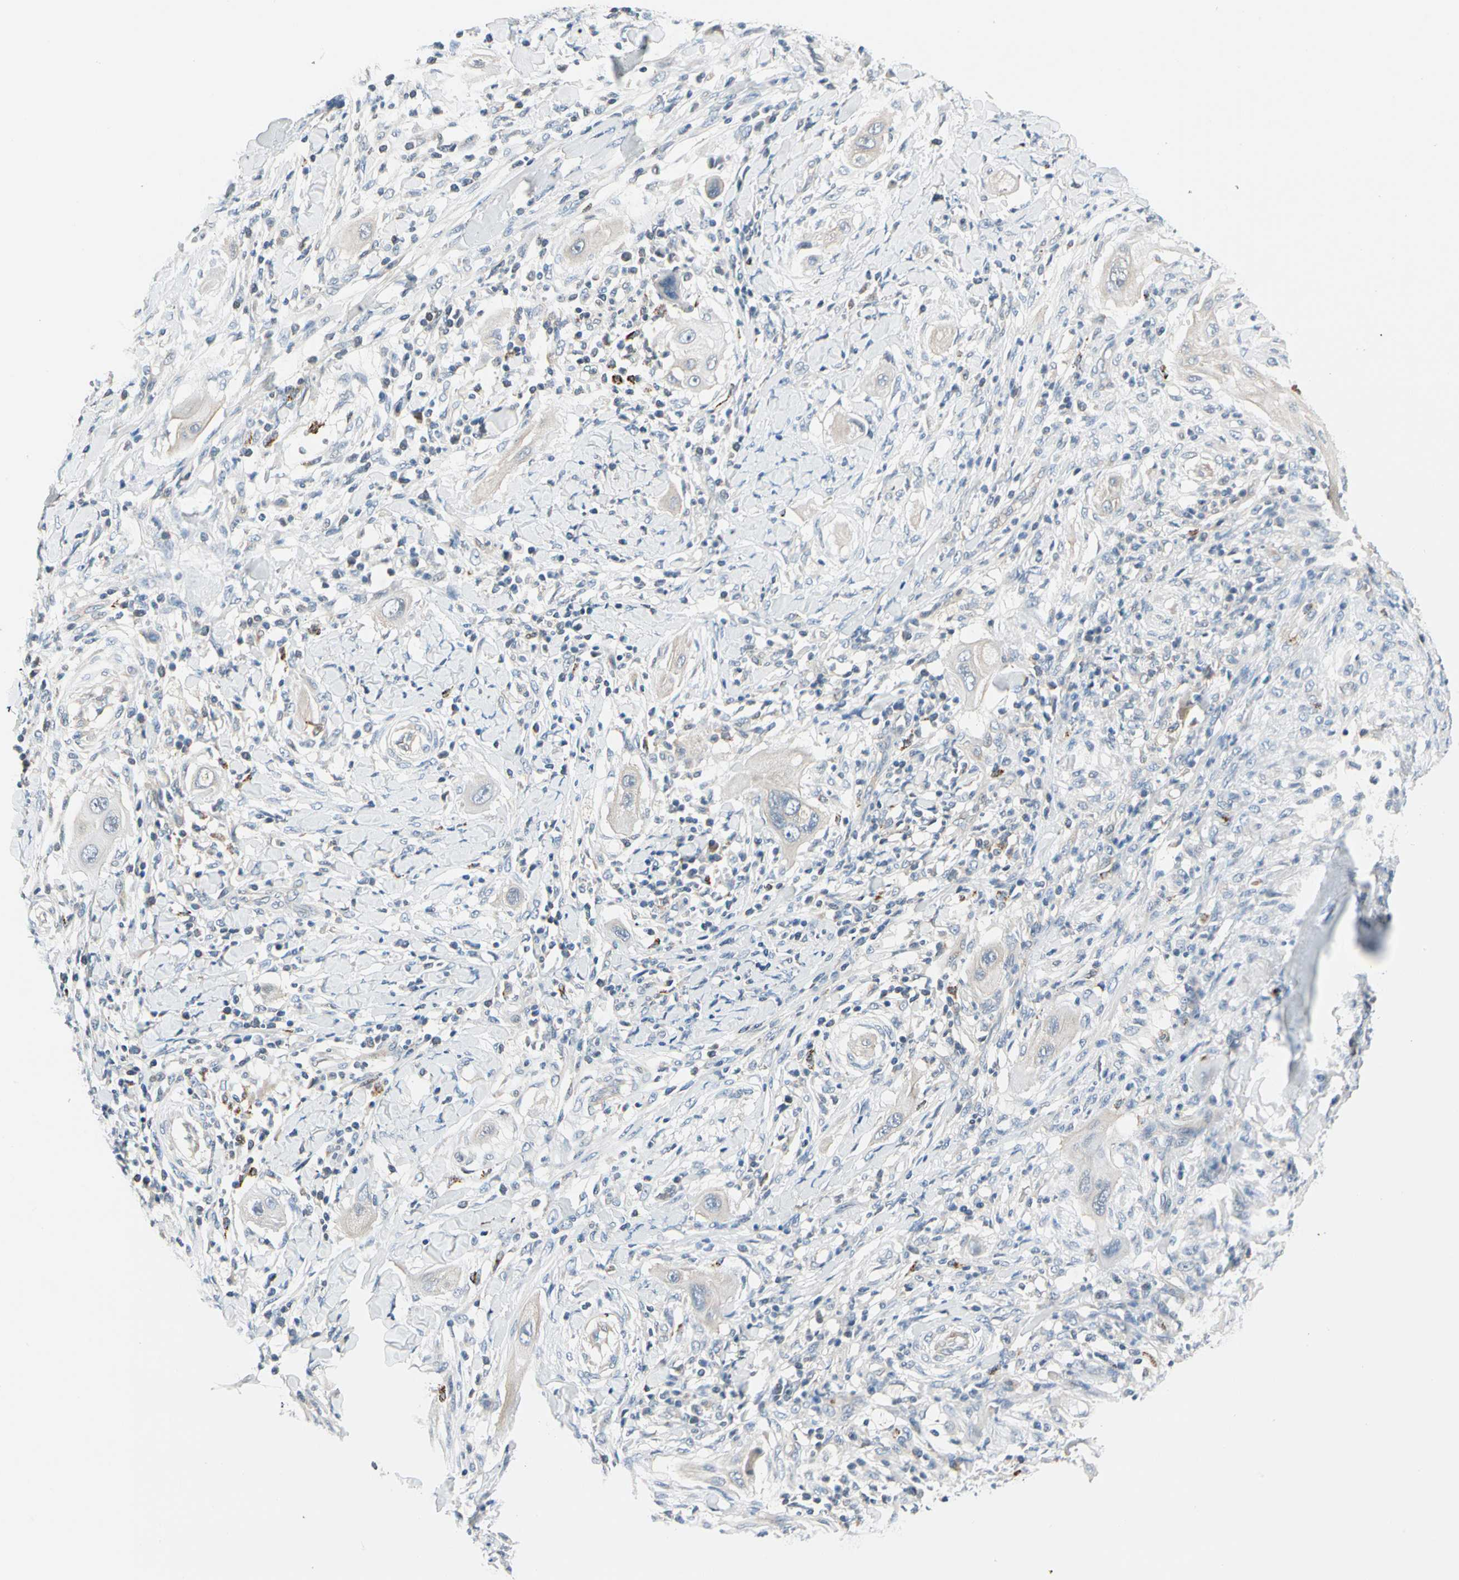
{"staining": {"intensity": "negative", "quantity": "none", "location": "none"}, "tissue": "lung cancer", "cell_type": "Tumor cells", "image_type": "cancer", "snomed": [{"axis": "morphology", "description": "Squamous cell carcinoma, NOS"}, {"axis": "topography", "description": "Lung"}], "caption": "Squamous cell carcinoma (lung) stained for a protein using immunohistochemistry exhibits no positivity tumor cells.", "gene": "GPR153", "patient": {"sex": "female", "age": 47}}